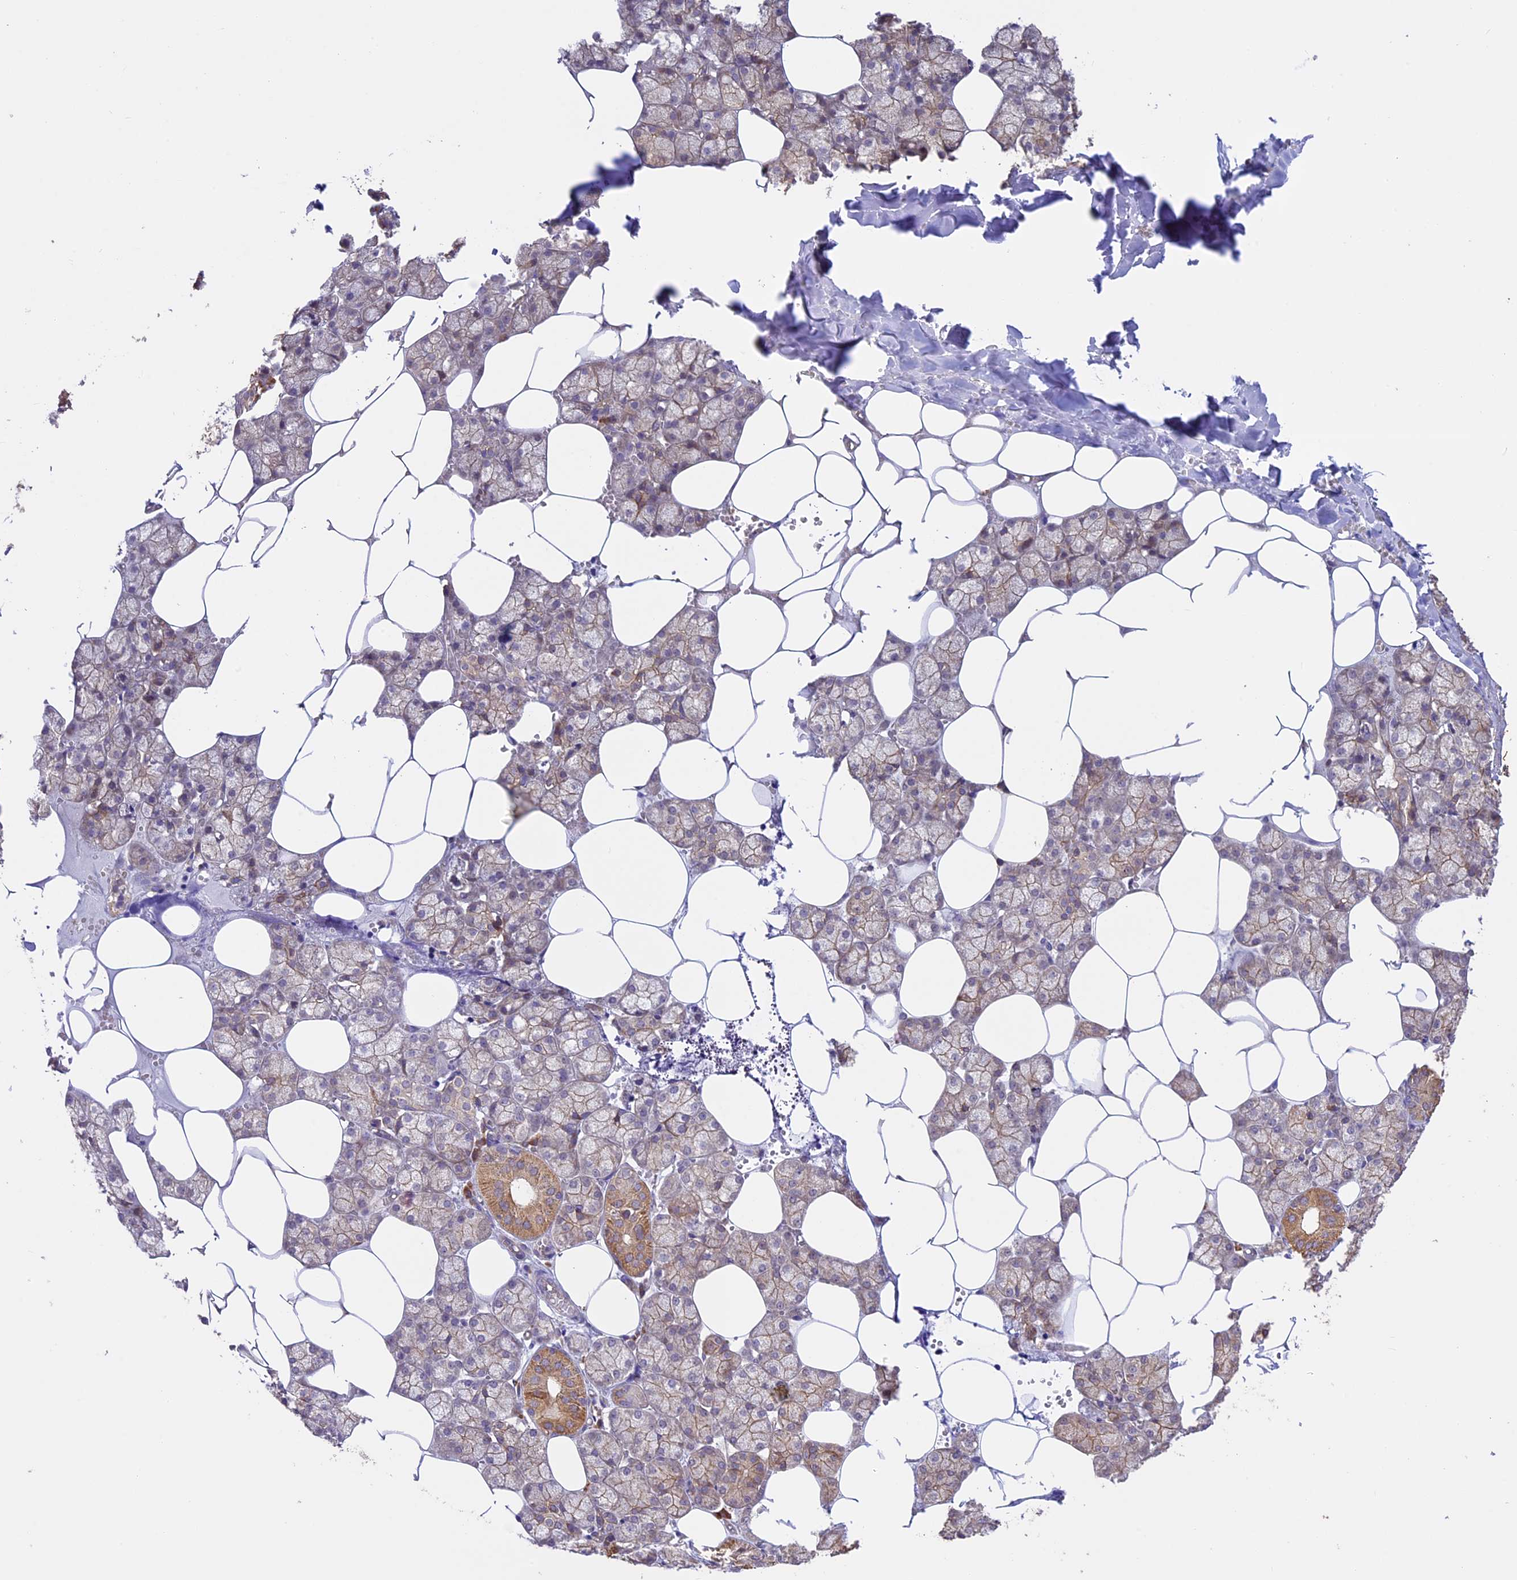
{"staining": {"intensity": "moderate", "quantity": "25%-75%", "location": "cytoplasmic/membranous"}, "tissue": "salivary gland", "cell_type": "Glandular cells", "image_type": "normal", "snomed": [{"axis": "morphology", "description": "Normal tissue, NOS"}, {"axis": "topography", "description": "Salivary gland"}], "caption": "Protein staining by immunohistochemistry (IHC) displays moderate cytoplasmic/membranous staining in approximately 25%-75% of glandular cells in normal salivary gland.", "gene": "BCAS4", "patient": {"sex": "male", "age": 62}}